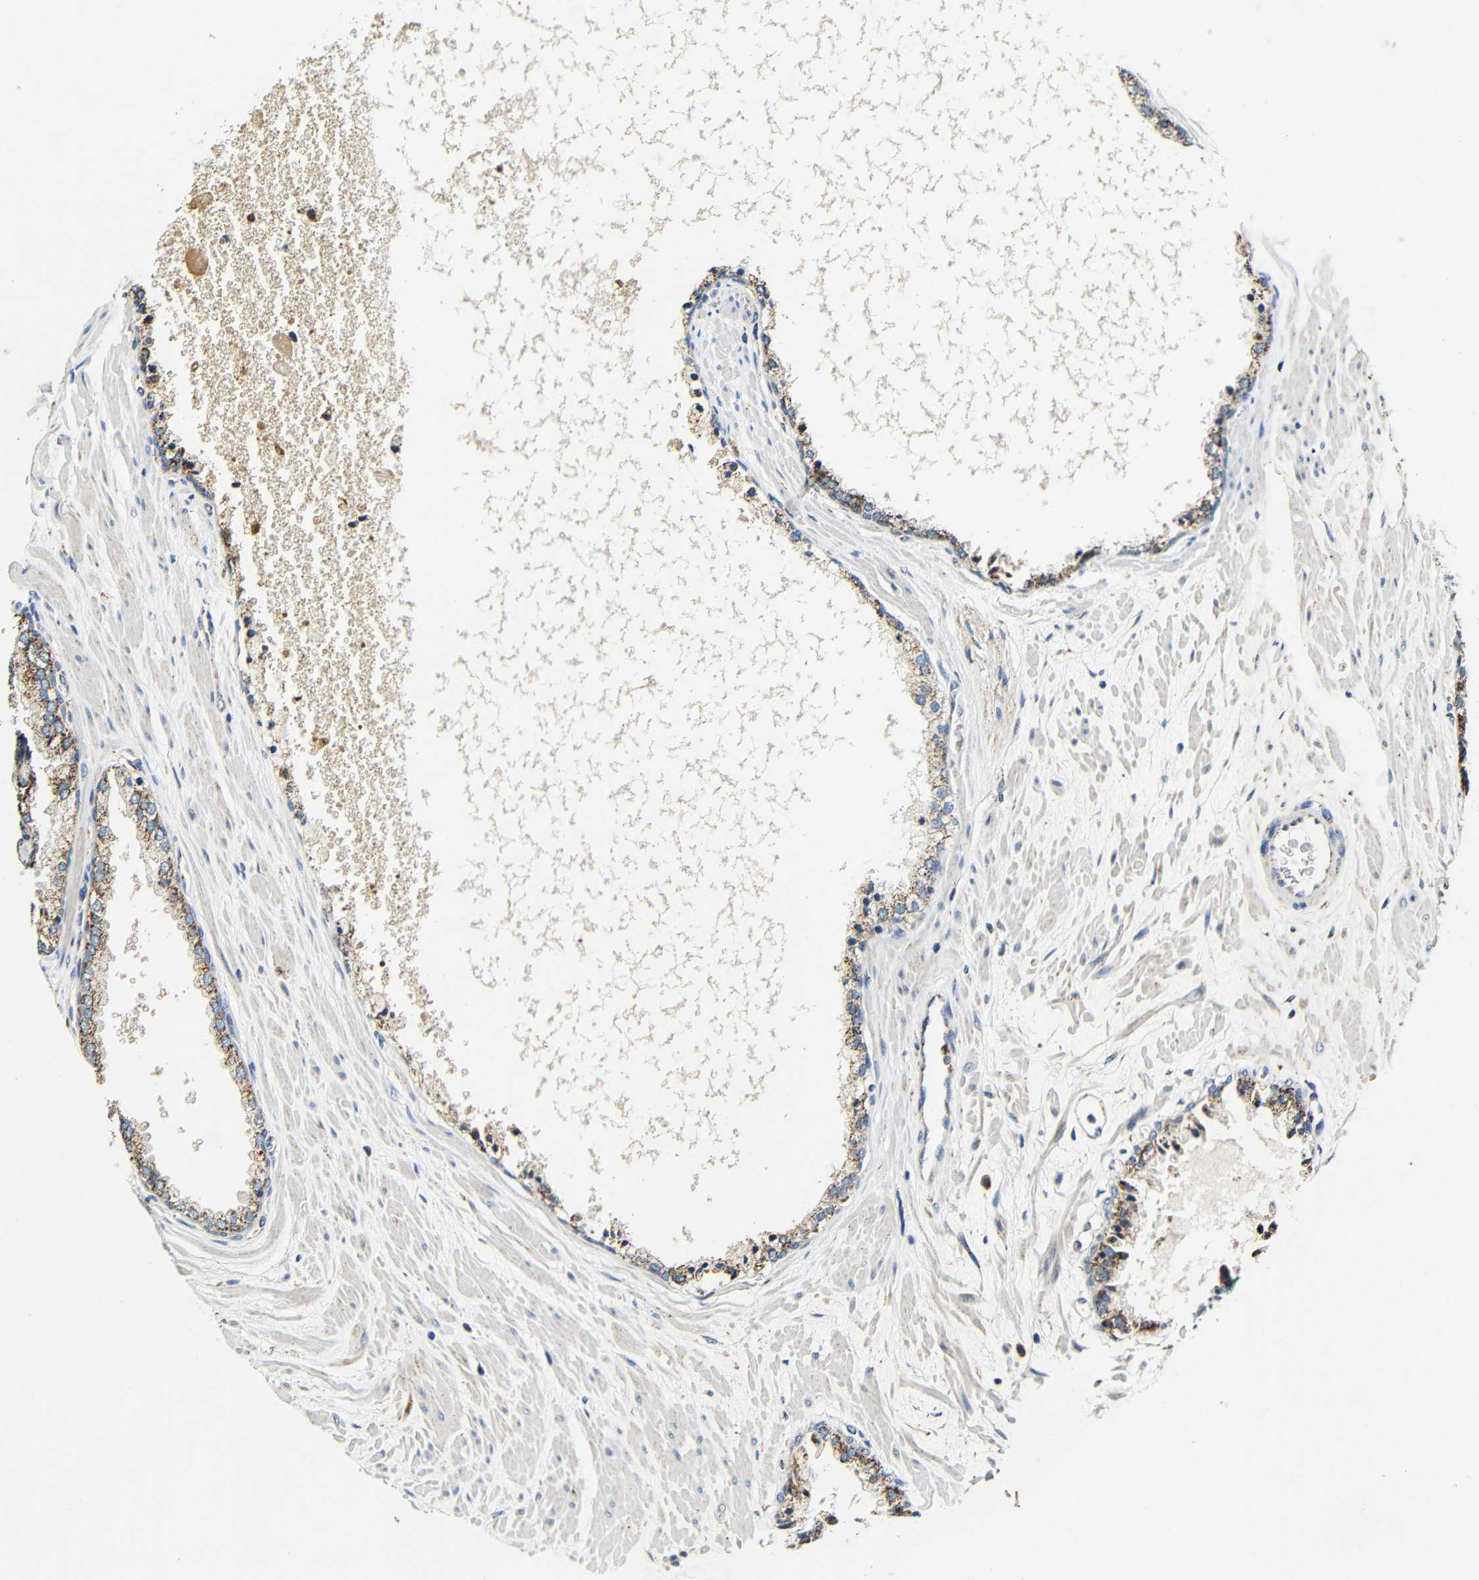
{"staining": {"intensity": "moderate", "quantity": ">75%", "location": "cytoplasmic/membranous"}, "tissue": "prostate cancer", "cell_type": "Tumor cells", "image_type": "cancer", "snomed": [{"axis": "morphology", "description": "Adenocarcinoma, Low grade"}, {"axis": "topography", "description": "Prostate"}], "caption": "This micrograph reveals prostate cancer (low-grade adenocarcinoma) stained with immunohistochemistry (IHC) to label a protein in brown. The cytoplasmic/membranous of tumor cells show moderate positivity for the protein. Nuclei are counter-stained blue.", "gene": "GALNT18", "patient": {"sex": "male", "age": 71}}